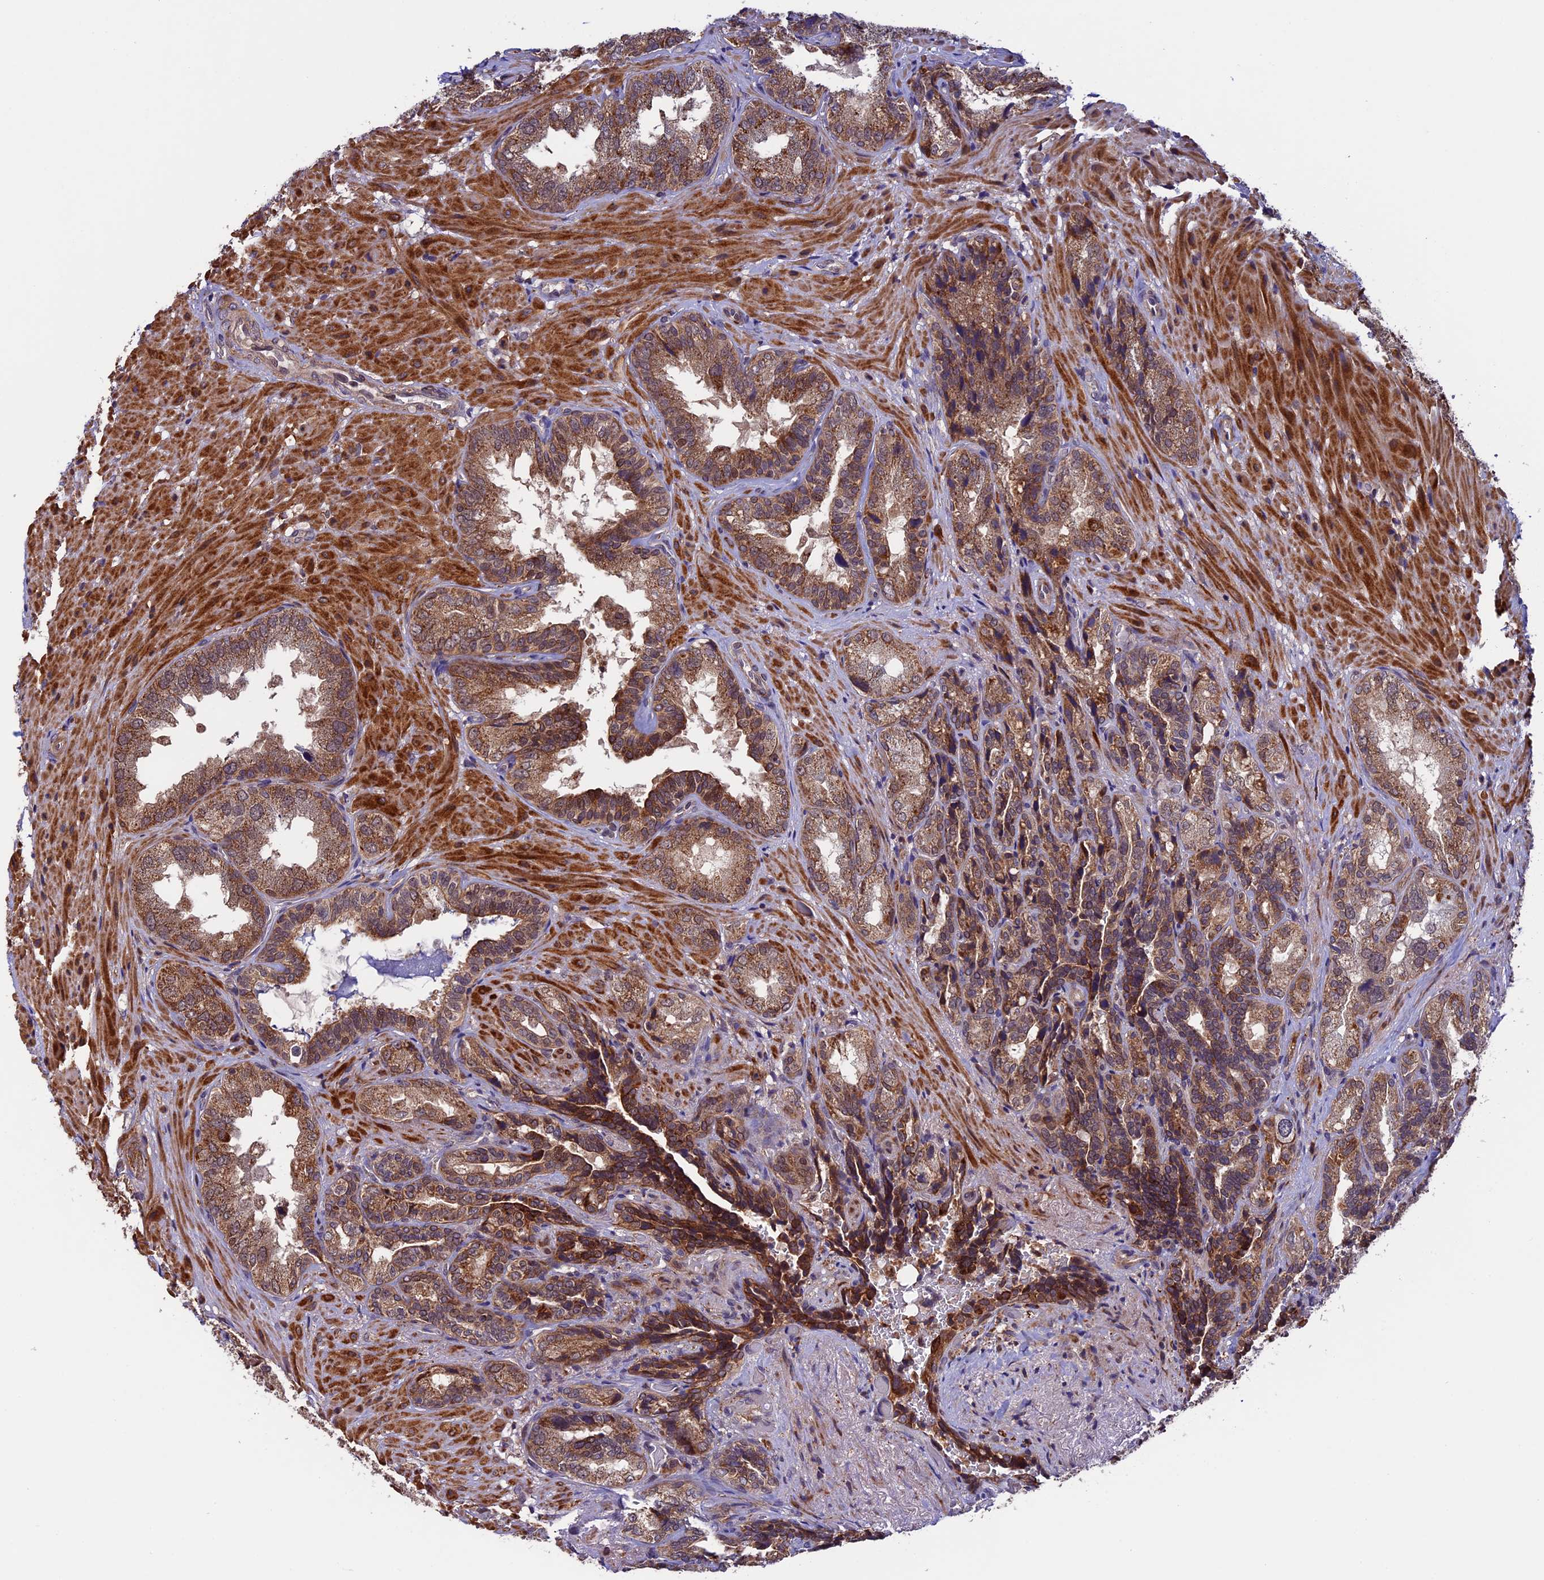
{"staining": {"intensity": "moderate", "quantity": ">75%", "location": "cytoplasmic/membranous"}, "tissue": "seminal vesicle", "cell_type": "Glandular cells", "image_type": "normal", "snomed": [{"axis": "morphology", "description": "Normal tissue, NOS"}, {"axis": "topography", "description": "Seminal veicle"}, {"axis": "topography", "description": "Peripheral nerve tissue"}], "caption": "Human seminal vesicle stained with a brown dye displays moderate cytoplasmic/membranous positive positivity in about >75% of glandular cells.", "gene": "RNF17", "patient": {"sex": "male", "age": 63}}